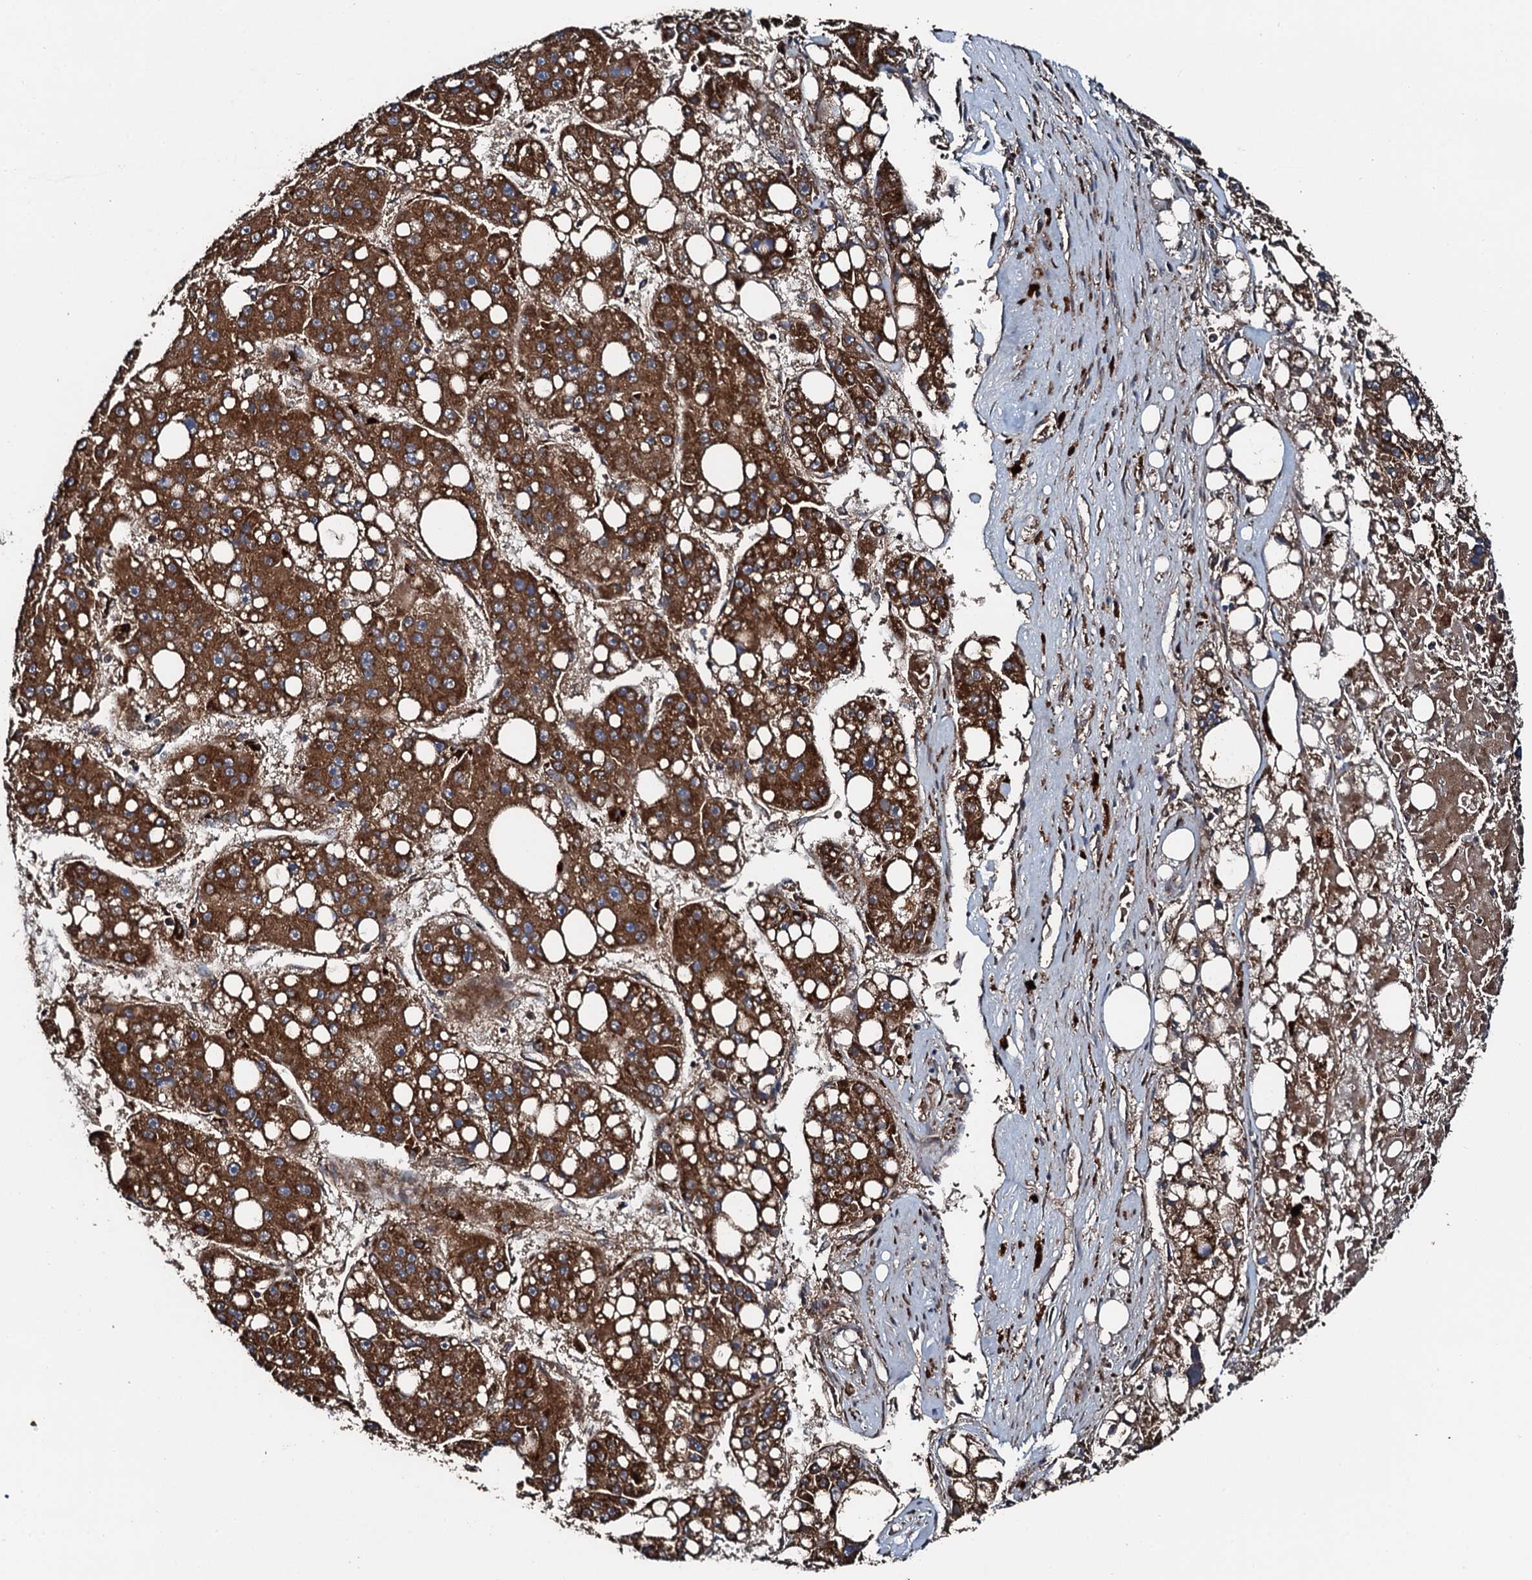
{"staining": {"intensity": "strong", "quantity": ">75%", "location": "cytoplasmic/membranous"}, "tissue": "liver cancer", "cell_type": "Tumor cells", "image_type": "cancer", "snomed": [{"axis": "morphology", "description": "Carcinoma, Hepatocellular, NOS"}, {"axis": "topography", "description": "Liver"}], "caption": "Hepatocellular carcinoma (liver) stained with a protein marker displays strong staining in tumor cells.", "gene": "FLYWCH1", "patient": {"sex": "female", "age": 61}}